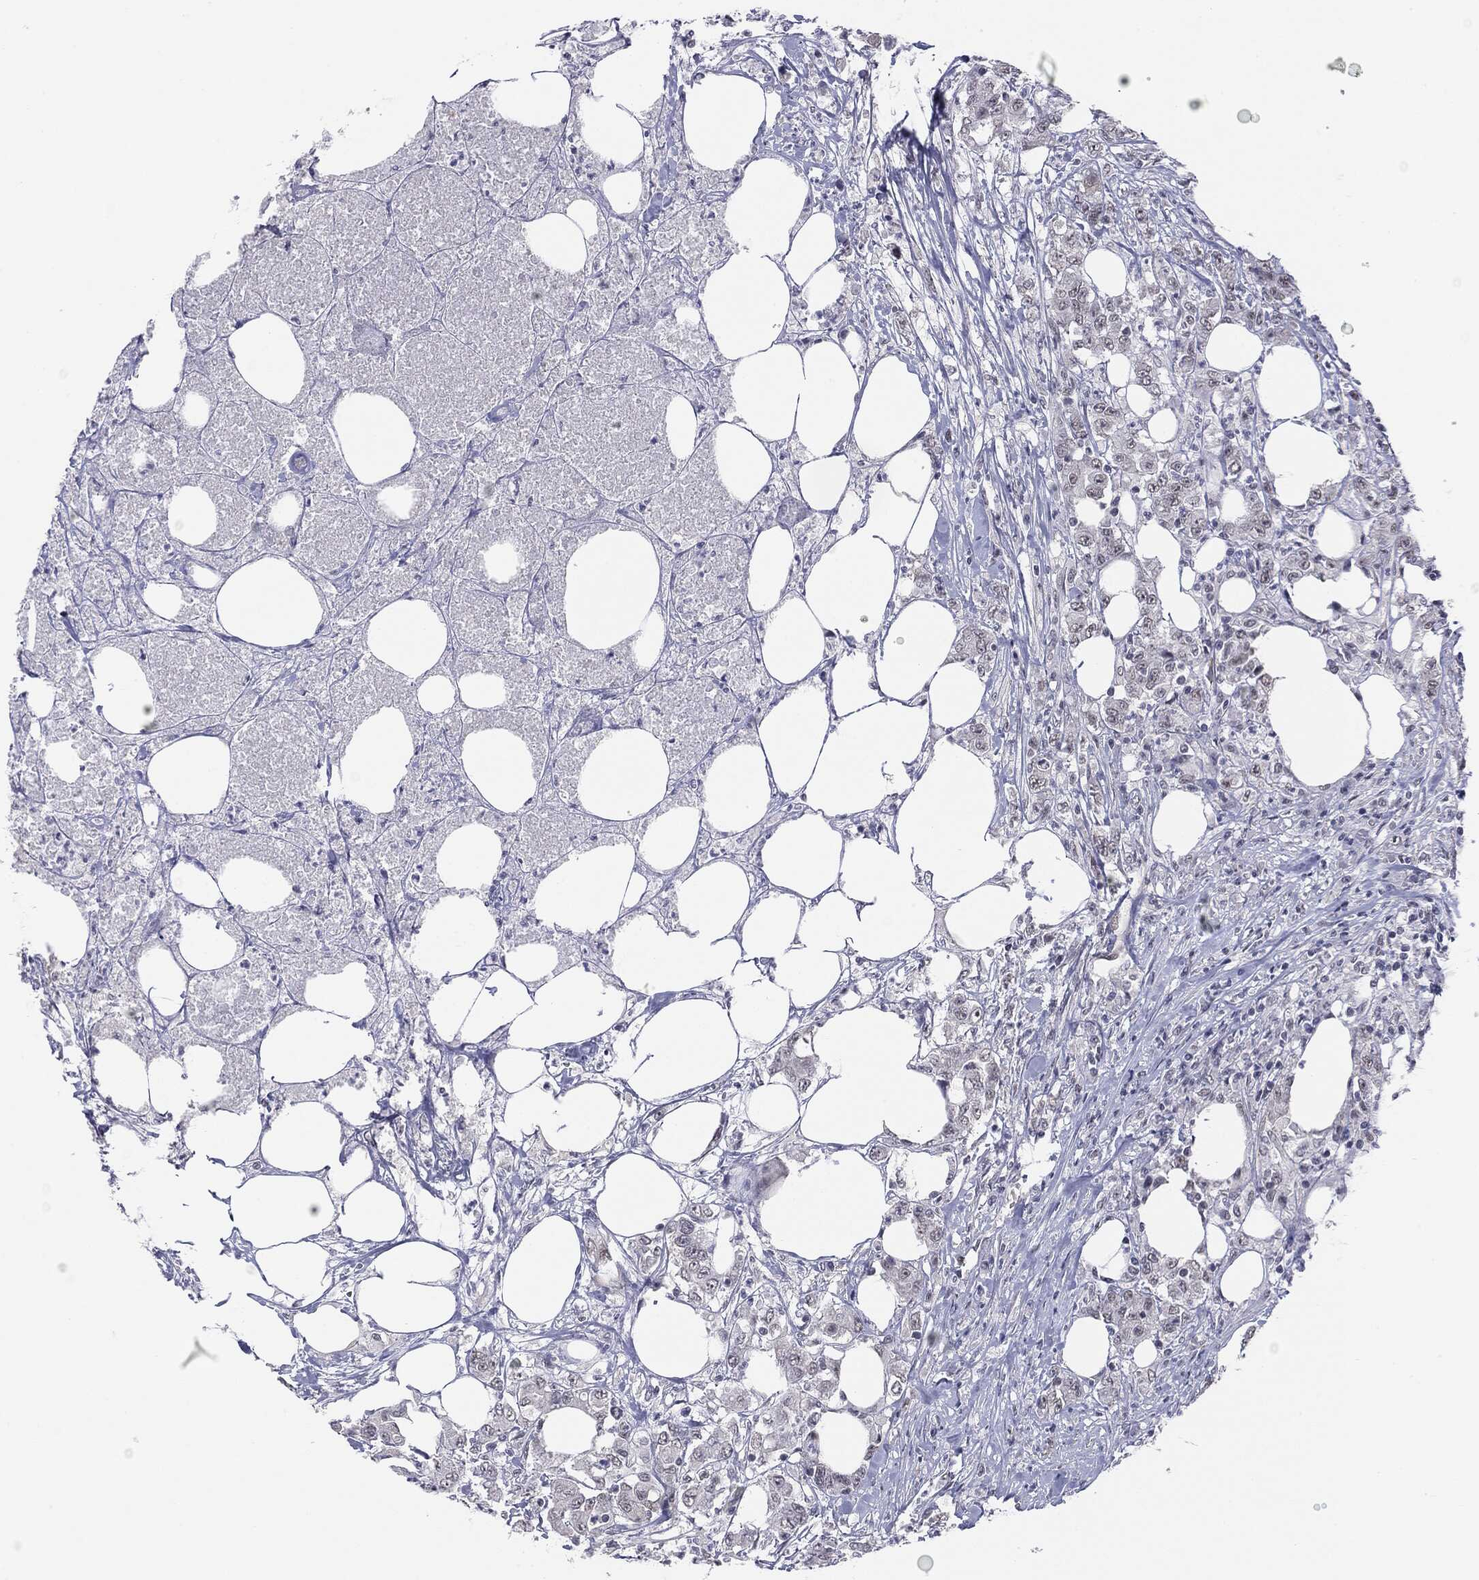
{"staining": {"intensity": "negative", "quantity": "none", "location": "none"}, "tissue": "colorectal cancer", "cell_type": "Tumor cells", "image_type": "cancer", "snomed": [{"axis": "morphology", "description": "Adenocarcinoma, NOS"}, {"axis": "topography", "description": "Colon"}], "caption": "IHC histopathology image of neoplastic tissue: human adenocarcinoma (colorectal) stained with DAB reveals no significant protein staining in tumor cells.", "gene": "SLC5A5", "patient": {"sex": "female", "age": 48}}